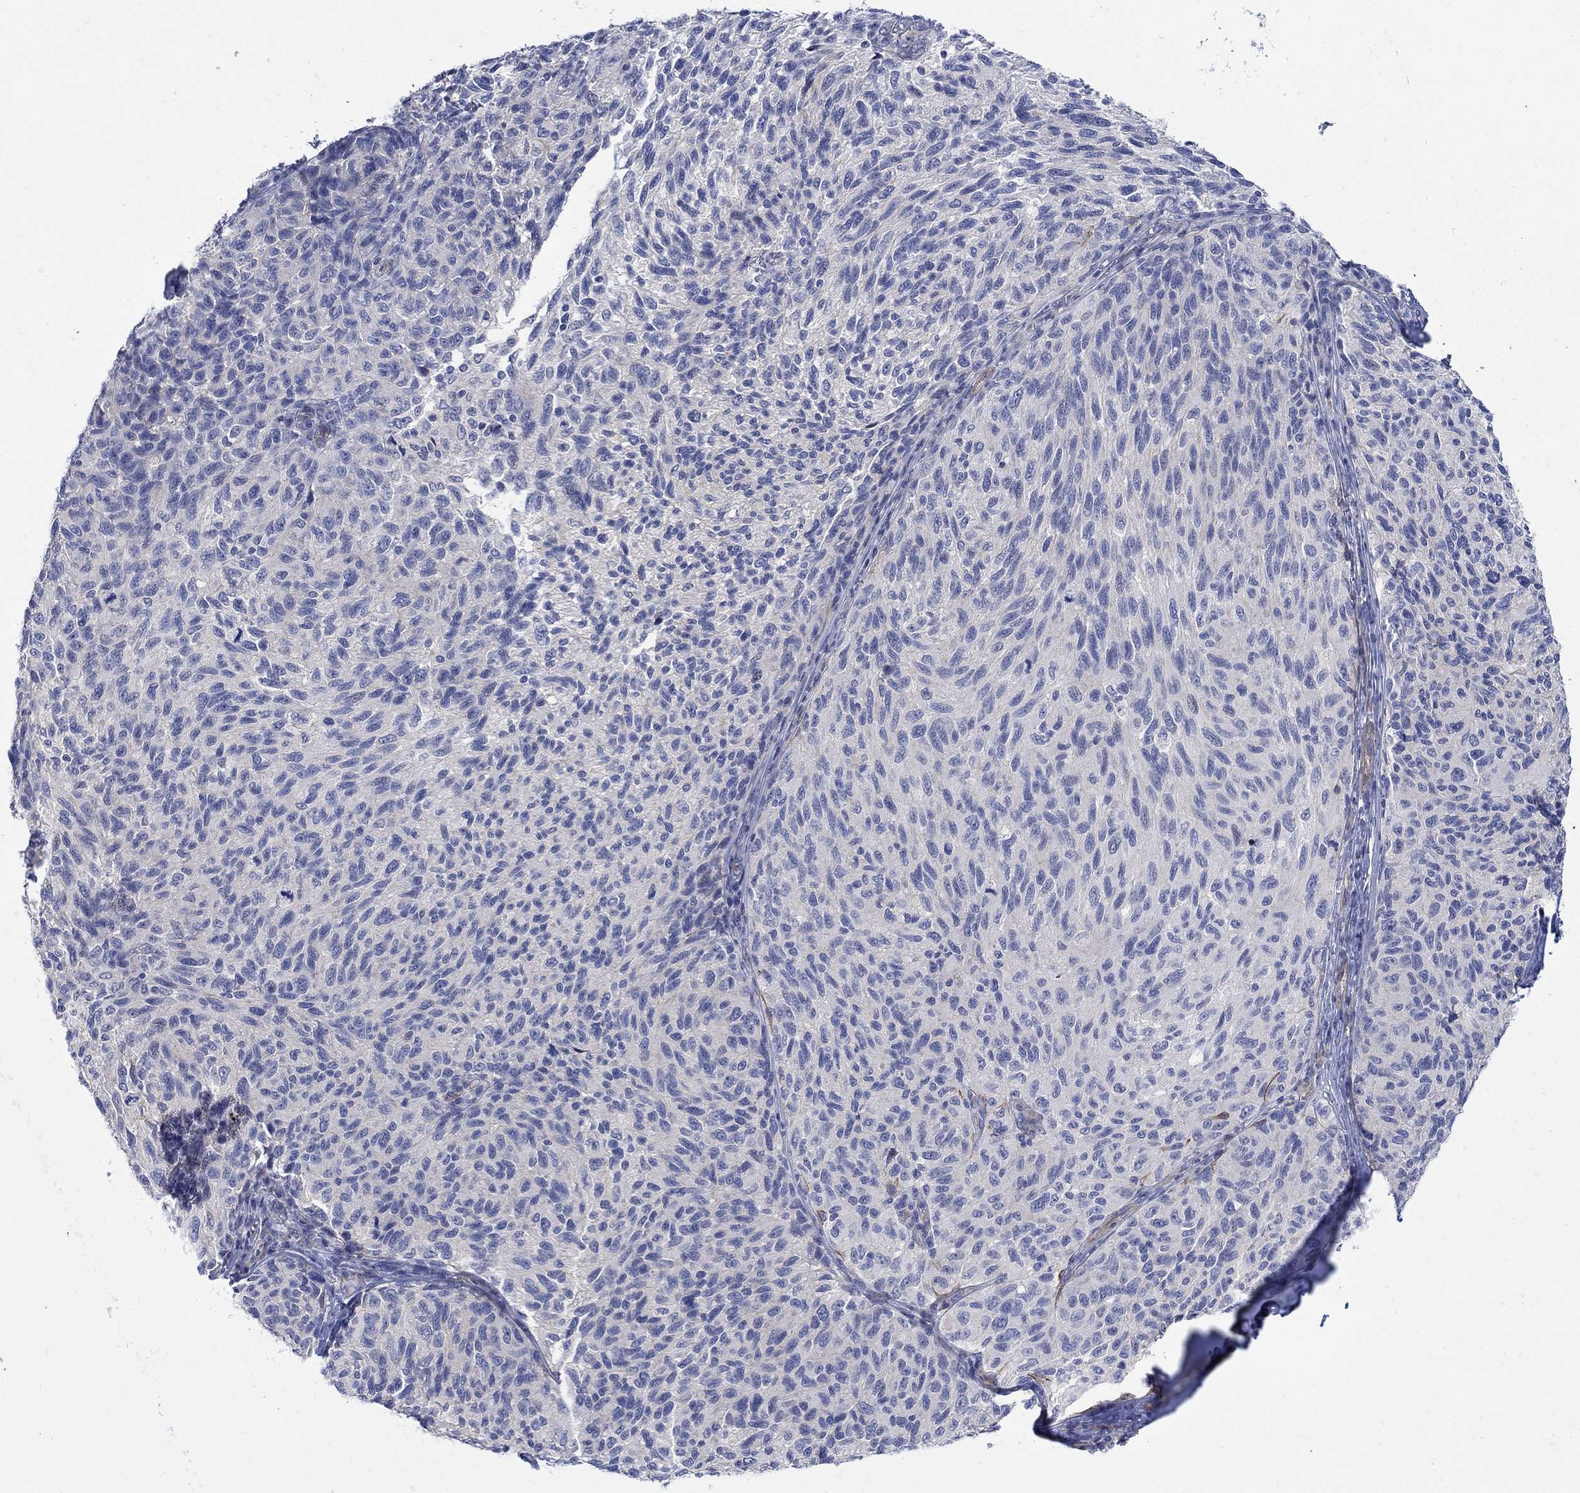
{"staining": {"intensity": "negative", "quantity": "none", "location": "none"}, "tissue": "melanoma", "cell_type": "Tumor cells", "image_type": "cancer", "snomed": [{"axis": "morphology", "description": "Malignant melanoma, NOS"}, {"axis": "topography", "description": "Skin"}], "caption": "This is an immunohistochemistry image of melanoma. There is no positivity in tumor cells.", "gene": "SCN7A", "patient": {"sex": "female", "age": 73}}